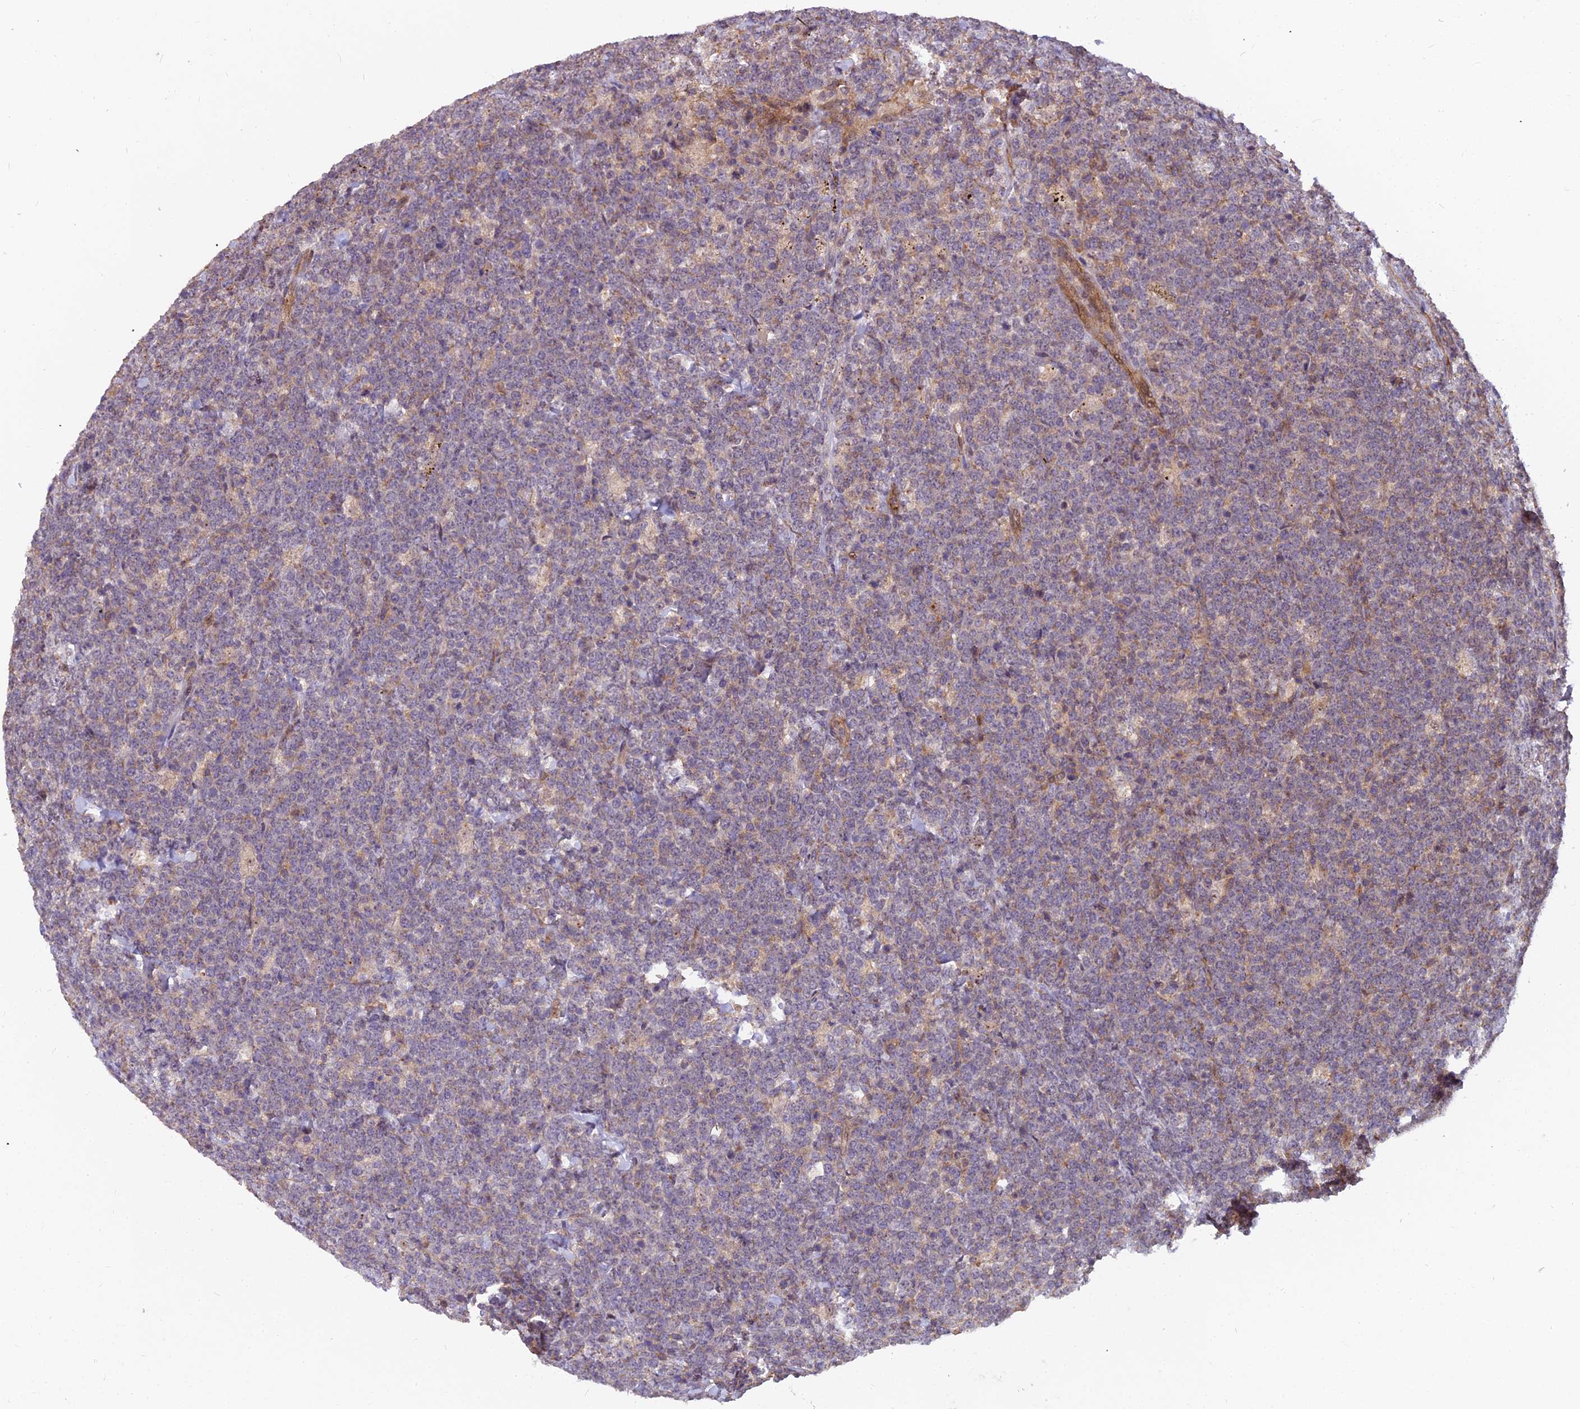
{"staining": {"intensity": "weak", "quantity": "<25%", "location": "cytoplasmic/membranous"}, "tissue": "lymphoma", "cell_type": "Tumor cells", "image_type": "cancer", "snomed": [{"axis": "morphology", "description": "Malignant lymphoma, non-Hodgkin's type, High grade"}, {"axis": "topography", "description": "Small intestine"}], "caption": "High magnification brightfield microscopy of high-grade malignant lymphoma, non-Hodgkin's type stained with DAB (brown) and counterstained with hematoxylin (blue): tumor cells show no significant staining.", "gene": "TCEA3", "patient": {"sex": "male", "age": 8}}